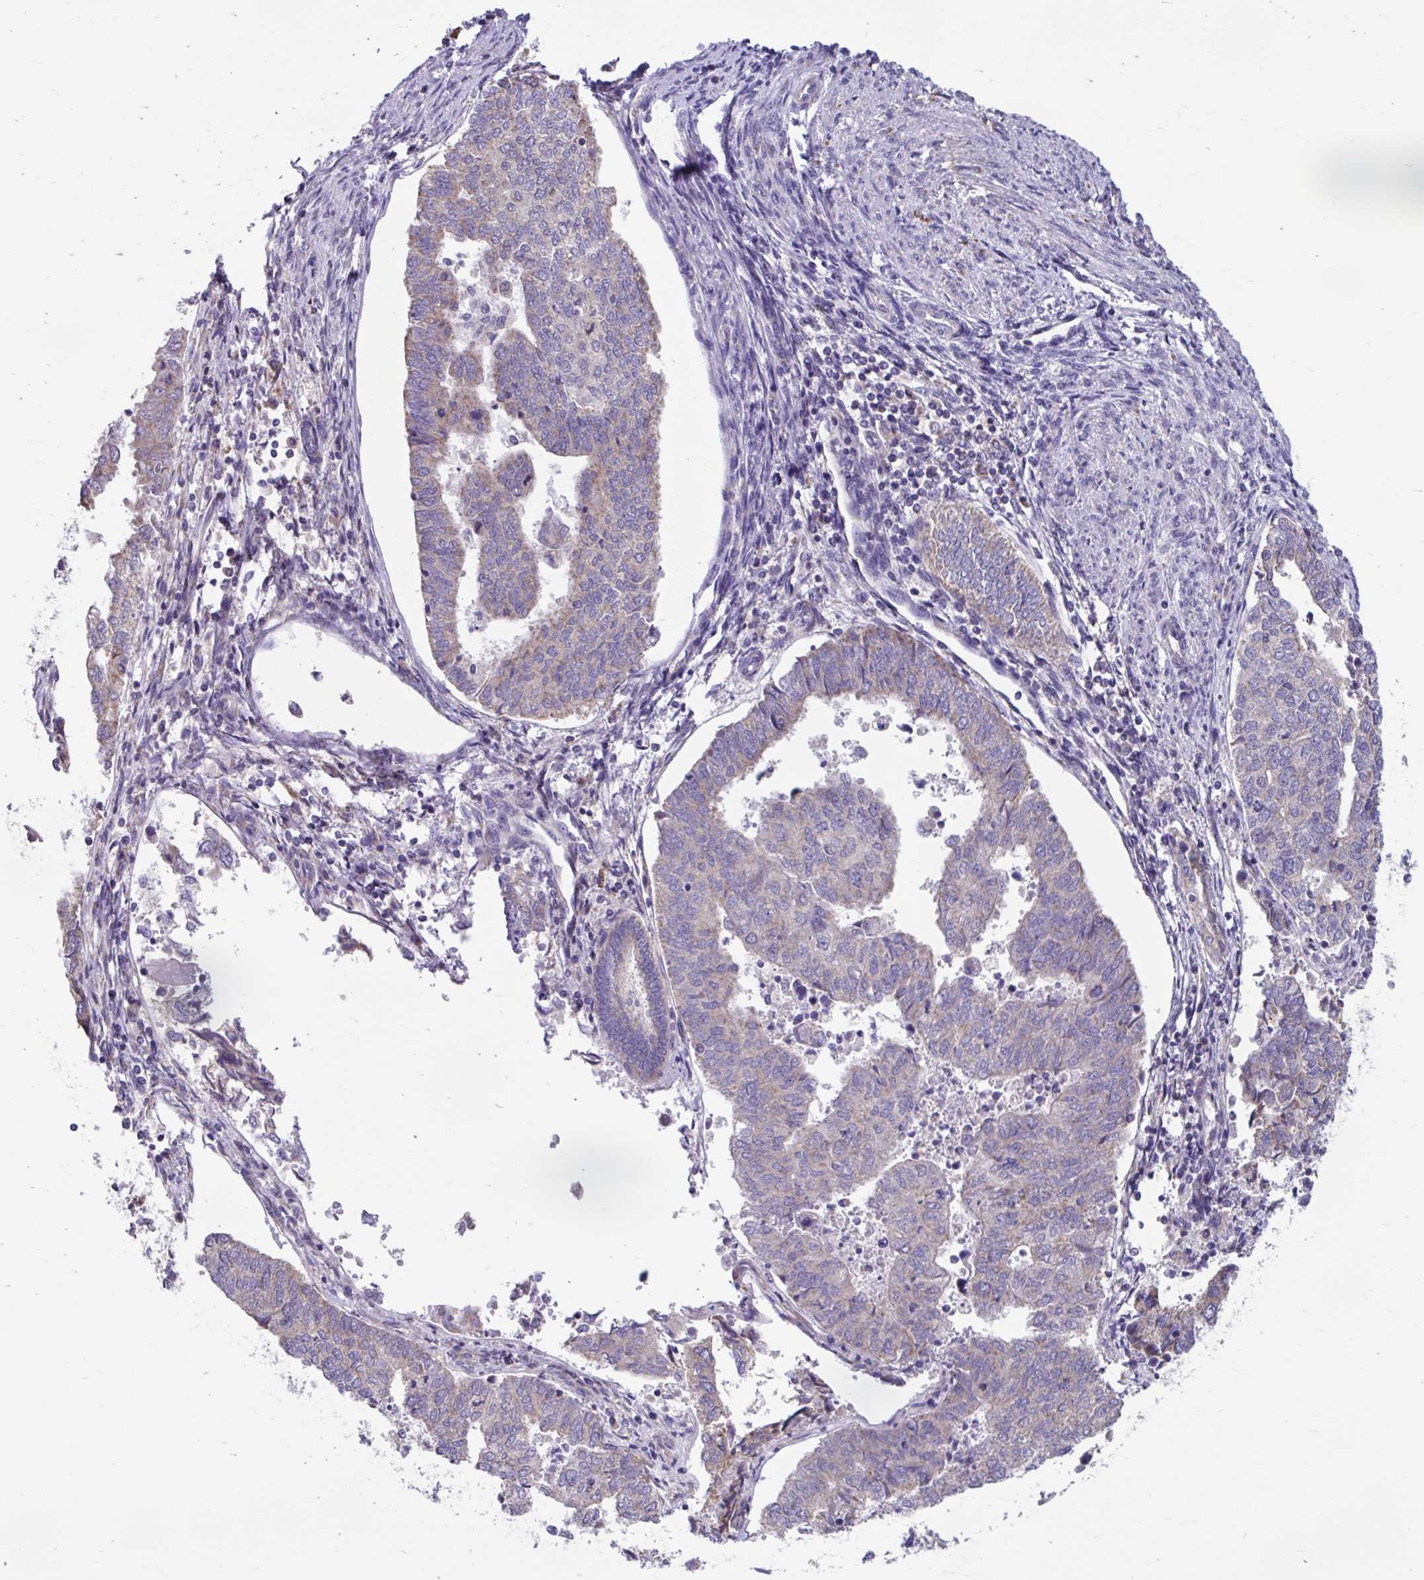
{"staining": {"intensity": "weak", "quantity": "25%-75%", "location": "cytoplasmic/membranous"}, "tissue": "endometrial cancer", "cell_type": "Tumor cells", "image_type": "cancer", "snomed": [{"axis": "morphology", "description": "Adenocarcinoma, NOS"}, {"axis": "topography", "description": "Endometrium"}], "caption": "Immunohistochemical staining of human endometrial cancer (adenocarcinoma) displays low levels of weak cytoplasmic/membranous protein staining in about 25%-75% of tumor cells.", "gene": "LINGO4", "patient": {"sex": "female", "age": 73}}